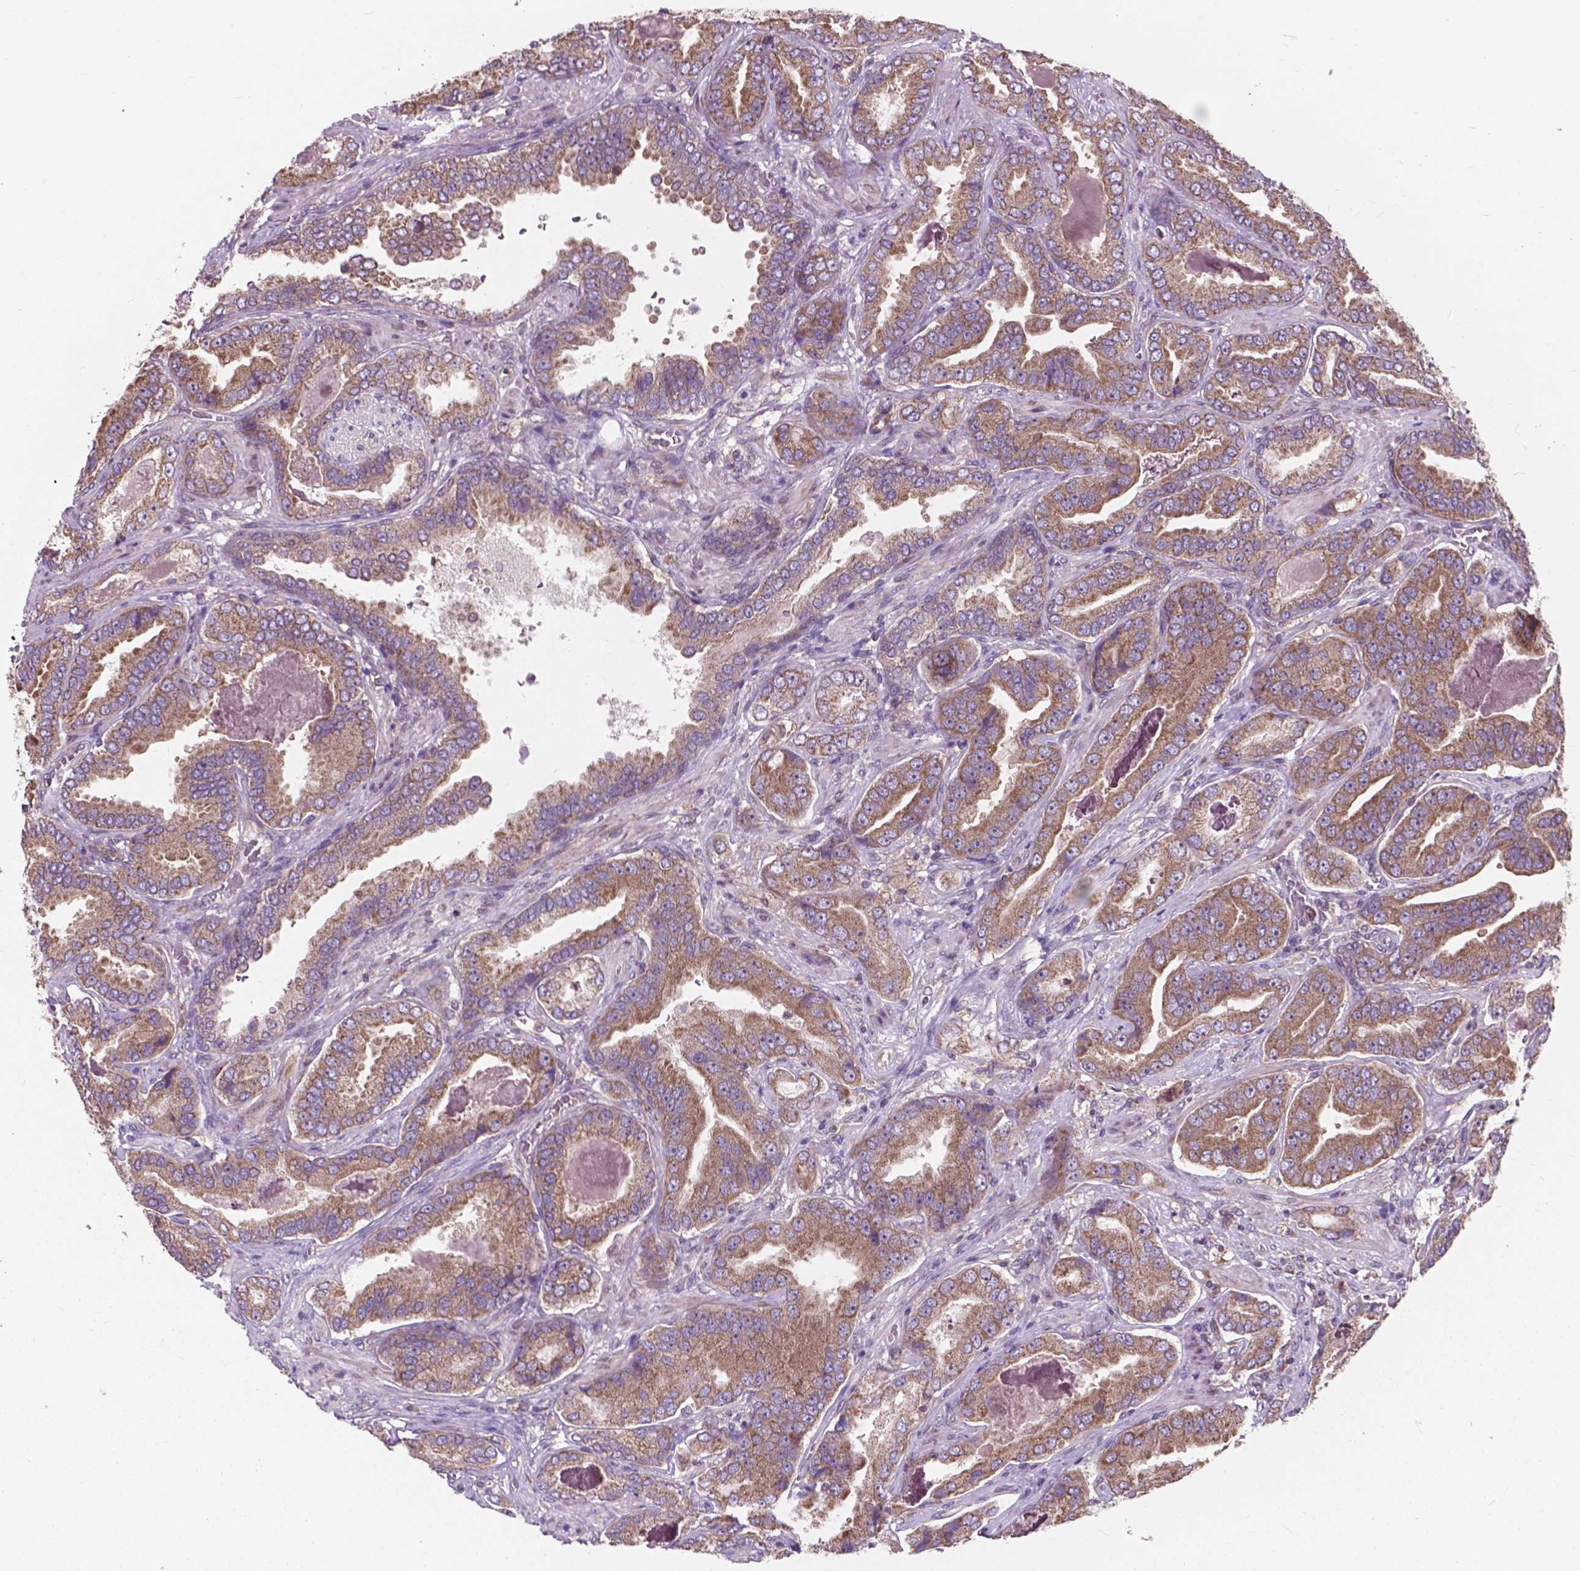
{"staining": {"intensity": "moderate", "quantity": ">75%", "location": "cytoplasmic/membranous"}, "tissue": "prostate cancer", "cell_type": "Tumor cells", "image_type": "cancer", "snomed": [{"axis": "morphology", "description": "Adenocarcinoma, NOS"}, {"axis": "topography", "description": "Prostate"}], "caption": "Tumor cells demonstrate moderate cytoplasmic/membranous expression in approximately >75% of cells in prostate cancer.", "gene": "MRPL33", "patient": {"sex": "male", "age": 64}}